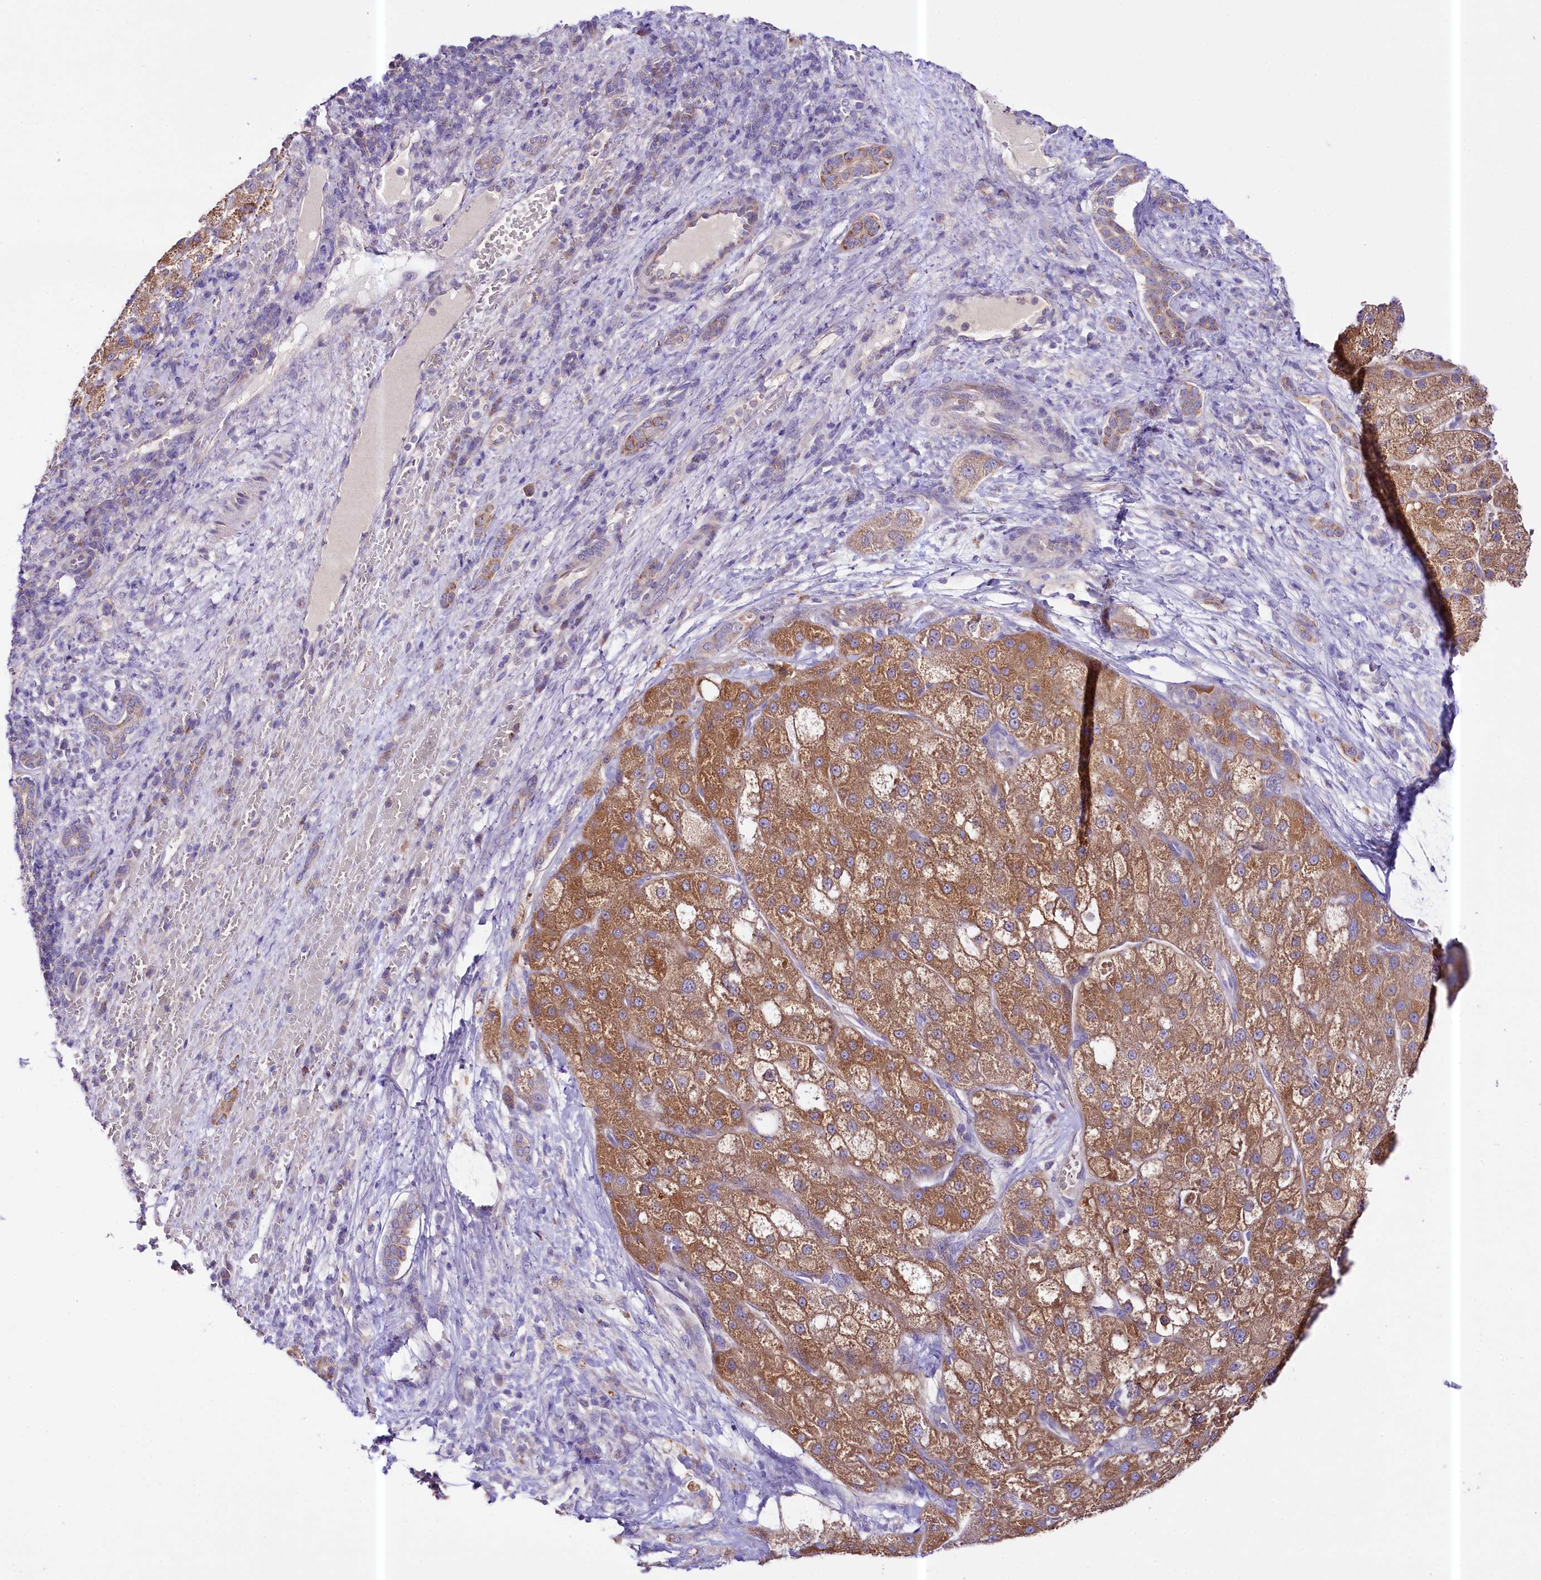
{"staining": {"intensity": "moderate", "quantity": ">75%", "location": "cytoplasmic/membranous"}, "tissue": "liver cancer", "cell_type": "Tumor cells", "image_type": "cancer", "snomed": [{"axis": "morphology", "description": "Normal tissue, NOS"}, {"axis": "morphology", "description": "Carcinoma, Hepatocellular, NOS"}, {"axis": "topography", "description": "Liver"}], "caption": "Immunohistochemistry (IHC) micrograph of neoplastic tissue: liver cancer (hepatocellular carcinoma) stained using IHC exhibits medium levels of moderate protein expression localized specifically in the cytoplasmic/membranous of tumor cells, appearing as a cytoplasmic/membranous brown color.", "gene": "CEP295", "patient": {"sex": "male", "age": 57}}